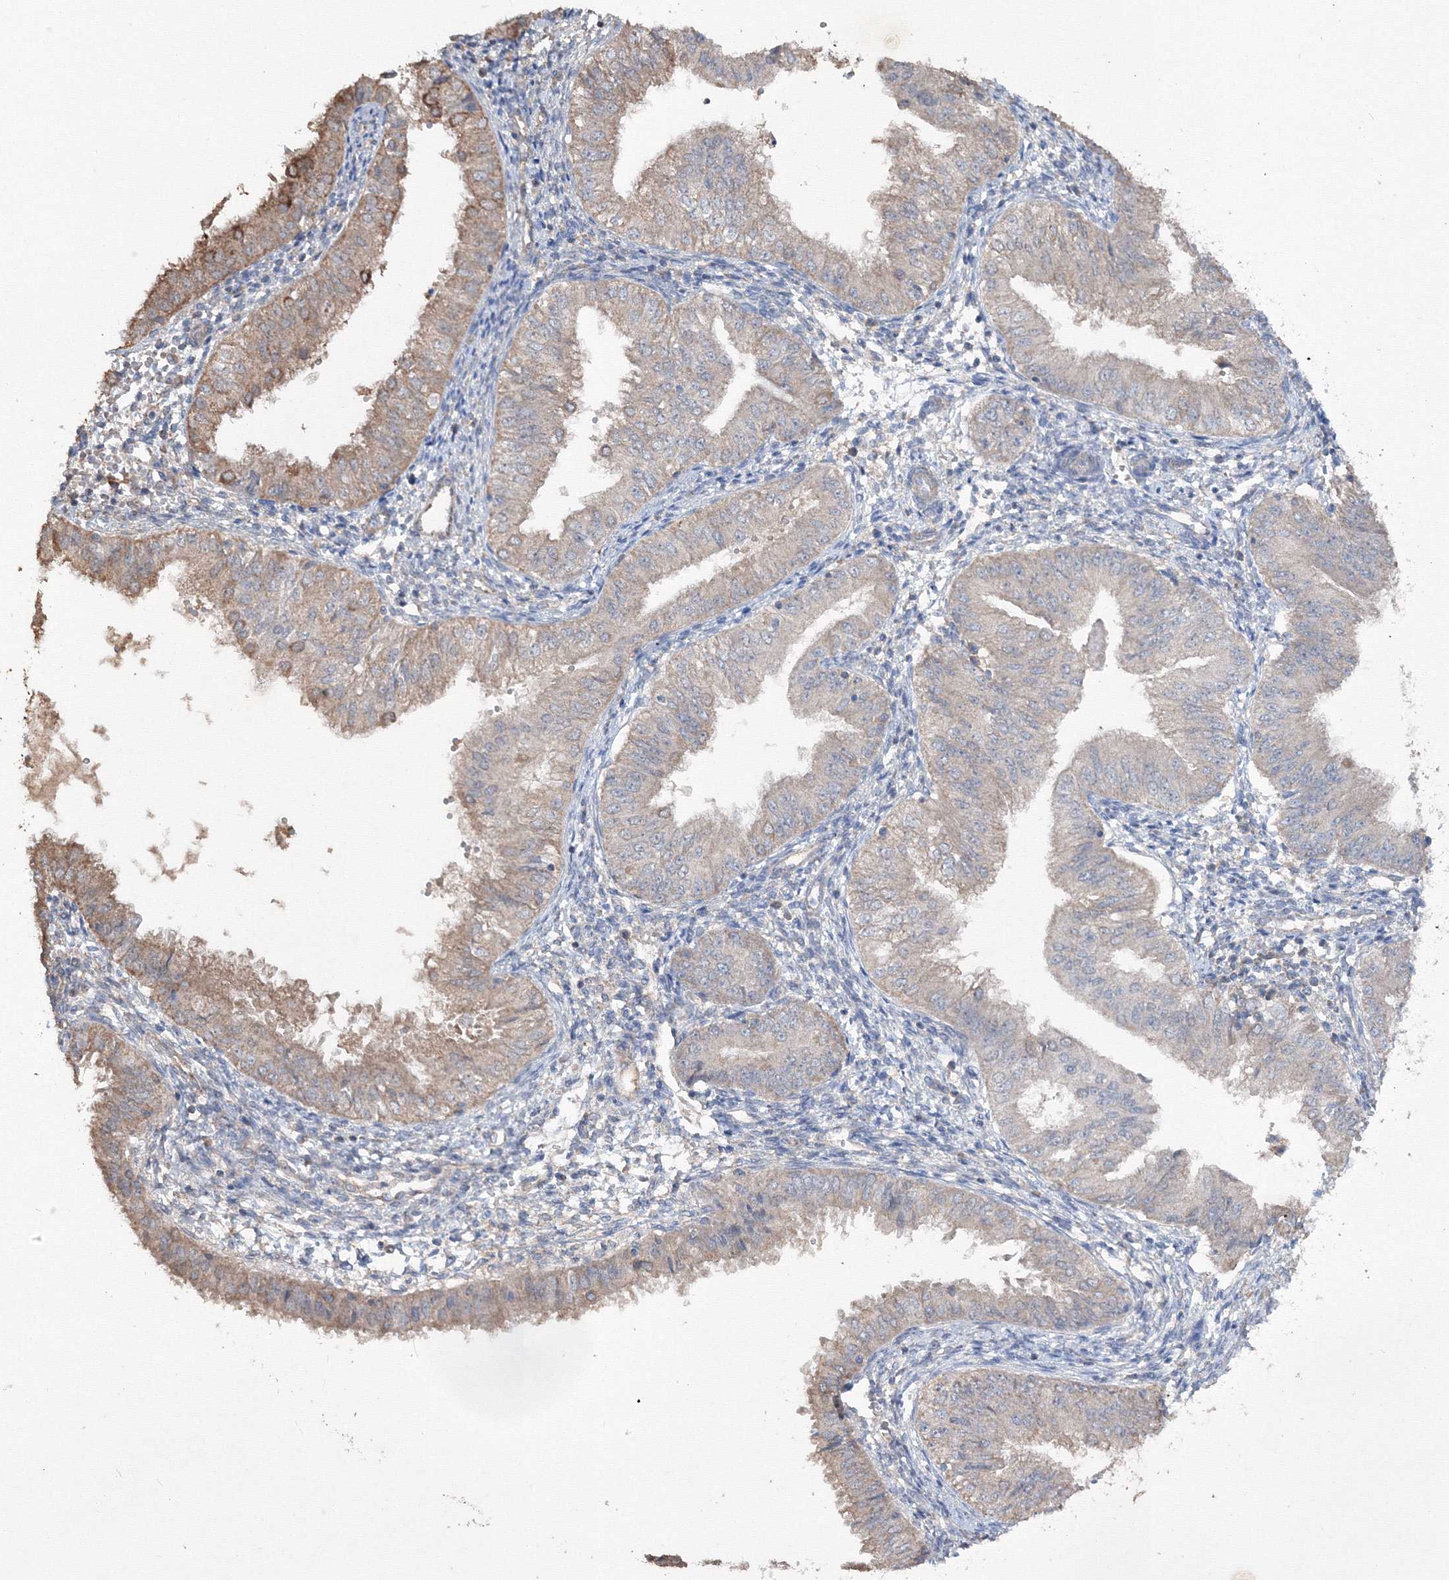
{"staining": {"intensity": "moderate", "quantity": "<25%", "location": "cytoplasmic/membranous"}, "tissue": "endometrial cancer", "cell_type": "Tumor cells", "image_type": "cancer", "snomed": [{"axis": "morphology", "description": "Normal tissue, NOS"}, {"axis": "morphology", "description": "Adenocarcinoma, NOS"}, {"axis": "topography", "description": "Endometrium"}], "caption": "Immunohistochemical staining of endometrial cancer displays low levels of moderate cytoplasmic/membranous positivity in approximately <25% of tumor cells. The staining was performed using DAB (3,3'-diaminobenzidine) to visualize the protein expression in brown, while the nuclei were stained in blue with hematoxylin (Magnification: 20x).", "gene": "GRSF1", "patient": {"sex": "female", "age": 53}}